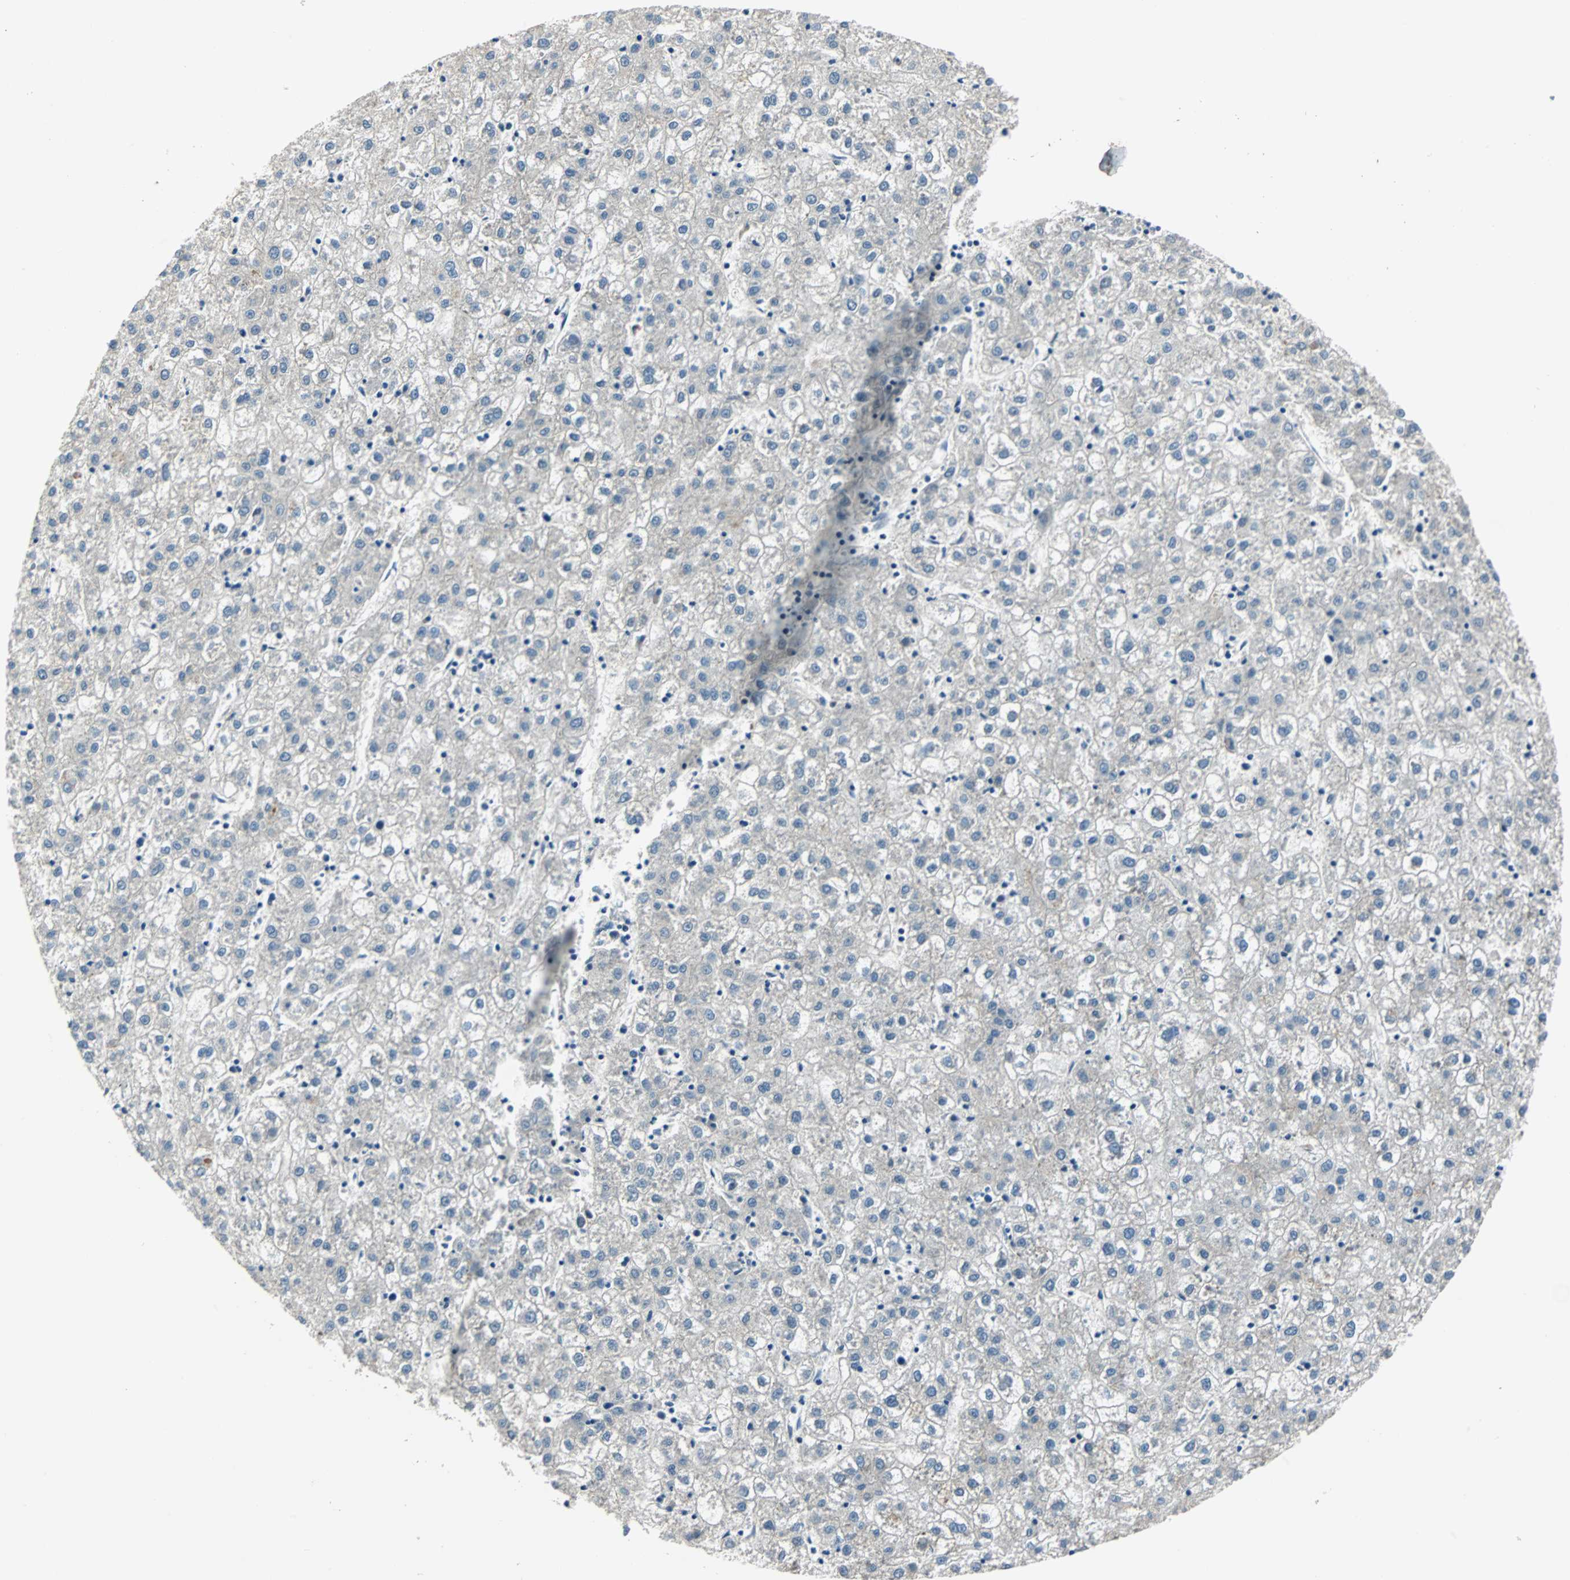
{"staining": {"intensity": "negative", "quantity": "none", "location": "none"}, "tissue": "liver cancer", "cell_type": "Tumor cells", "image_type": "cancer", "snomed": [{"axis": "morphology", "description": "Carcinoma, Hepatocellular, NOS"}, {"axis": "topography", "description": "Liver"}], "caption": "Liver cancer was stained to show a protein in brown. There is no significant positivity in tumor cells.", "gene": "FHL2", "patient": {"sex": "male", "age": 72}}